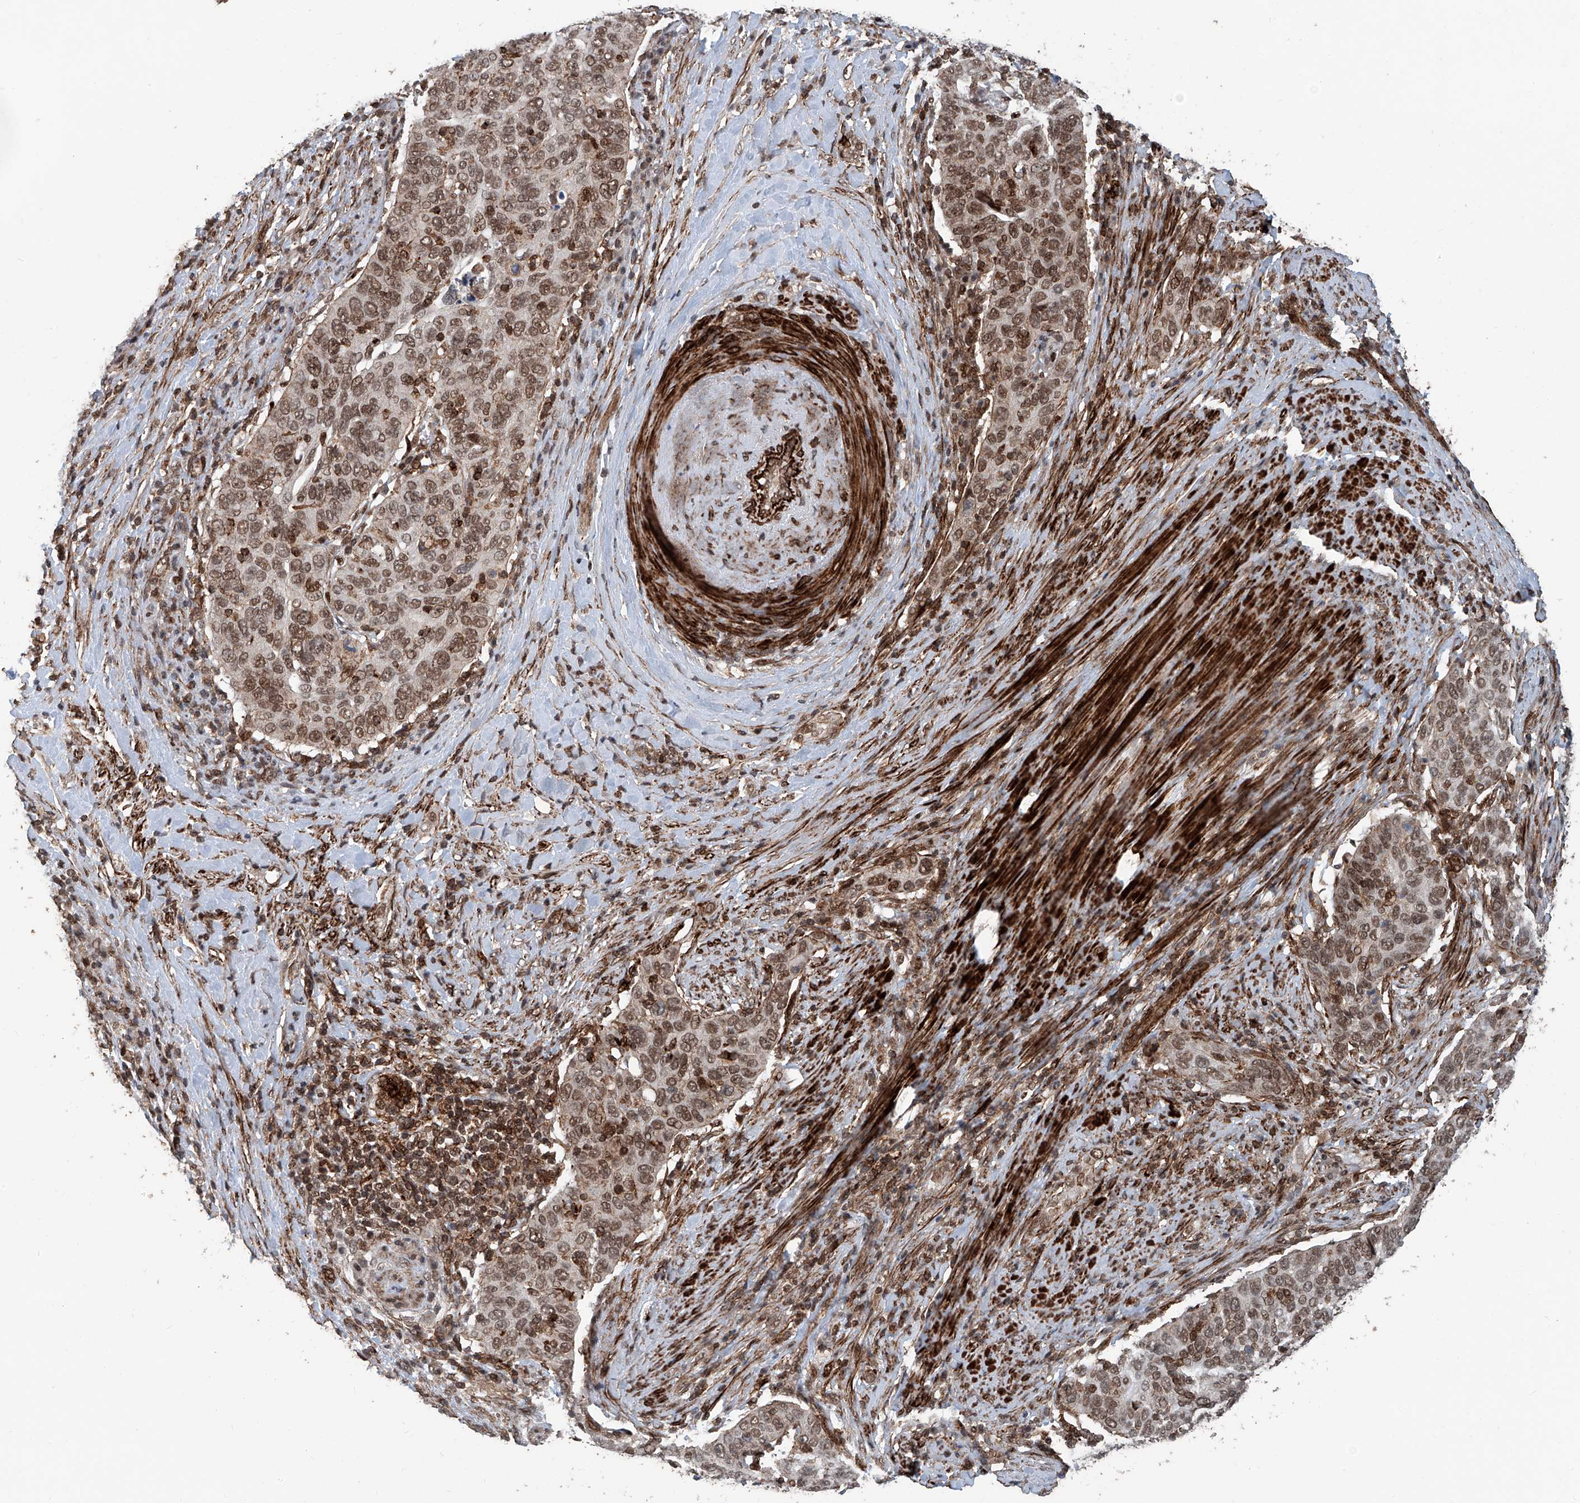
{"staining": {"intensity": "moderate", "quantity": ">75%", "location": "nuclear"}, "tissue": "cervical cancer", "cell_type": "Tumor cells", "image_type": "cancer", "snomed": [{"axis": "morphology", "description": "Squamous cell carcinoma, NOS"}, {"axis": "topography", "description": "Cervix"}], "caption": "The image reveals immunohistochemical staining of squamous cell carcinoma (cervical). There is moderate nuclear positivity is seen in approximately >75% of tumor cells.", "gene": "SDE2", "patient": {"sex": "female", "age": 60}}